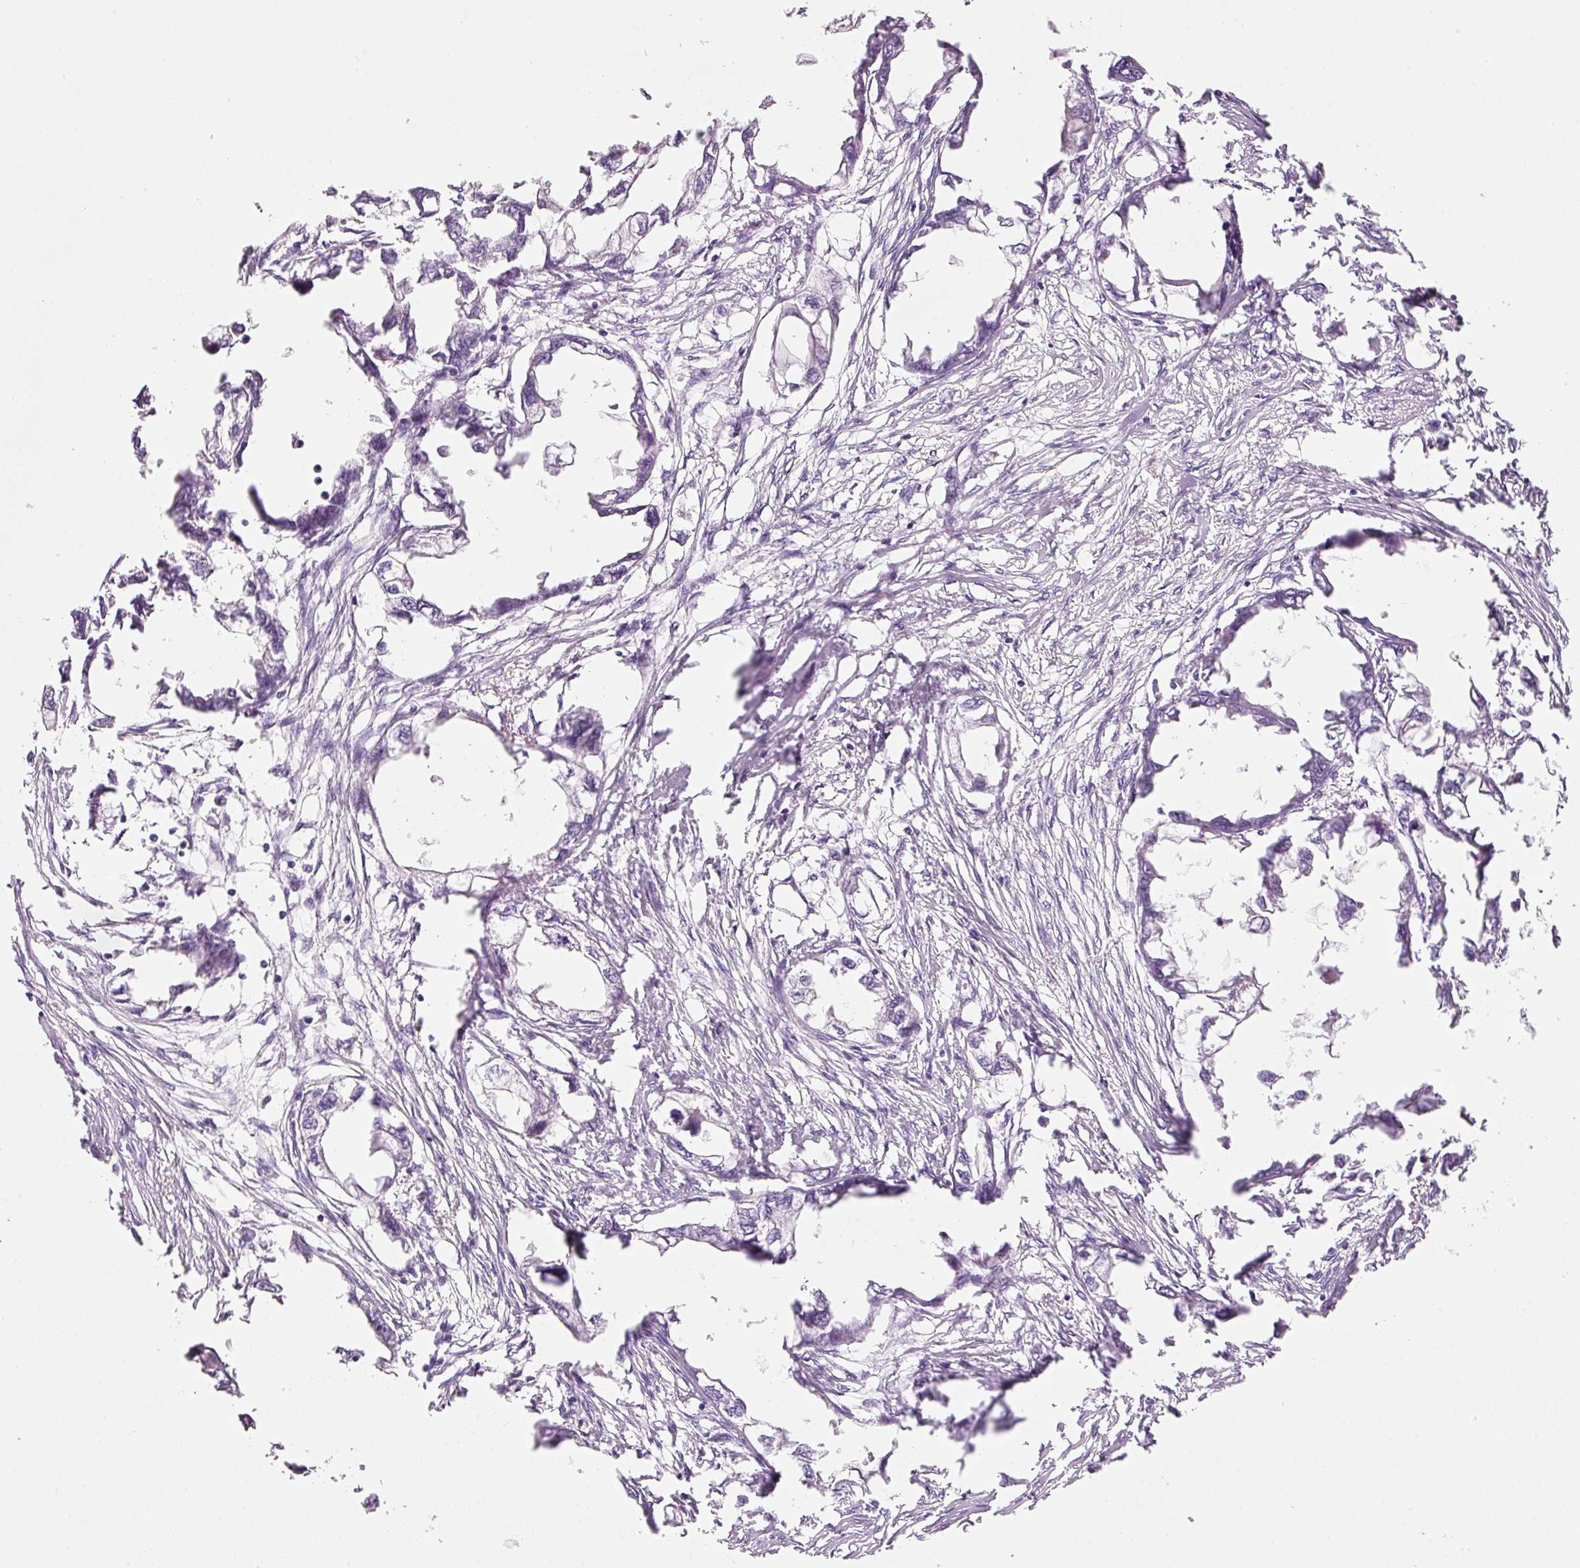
{"staining": {"intensity": "negative", "quantity": "none", "location": "none"}, "tissue": "endometrial cancer", "cell_type": "Tumor cells", "image_type": "cancer", "snomed": [{"axis": "morphology", "description": "Adenocarcinoma, NOS"}, {"axis": "morphology", "description": "Adenocarcinoma, metastatic, NOS"}, {"axis": "topography", "description": "Adipose tissue"}, {"axis": "topography", "description": "Endometrium"}], "caption": "Histopathology image shows no significant protein expression in tumor cells of endometrial metastatic adenocarcinoma.", "gene": "FAM78B", "patient": {"sex": "female", "age": 67}}